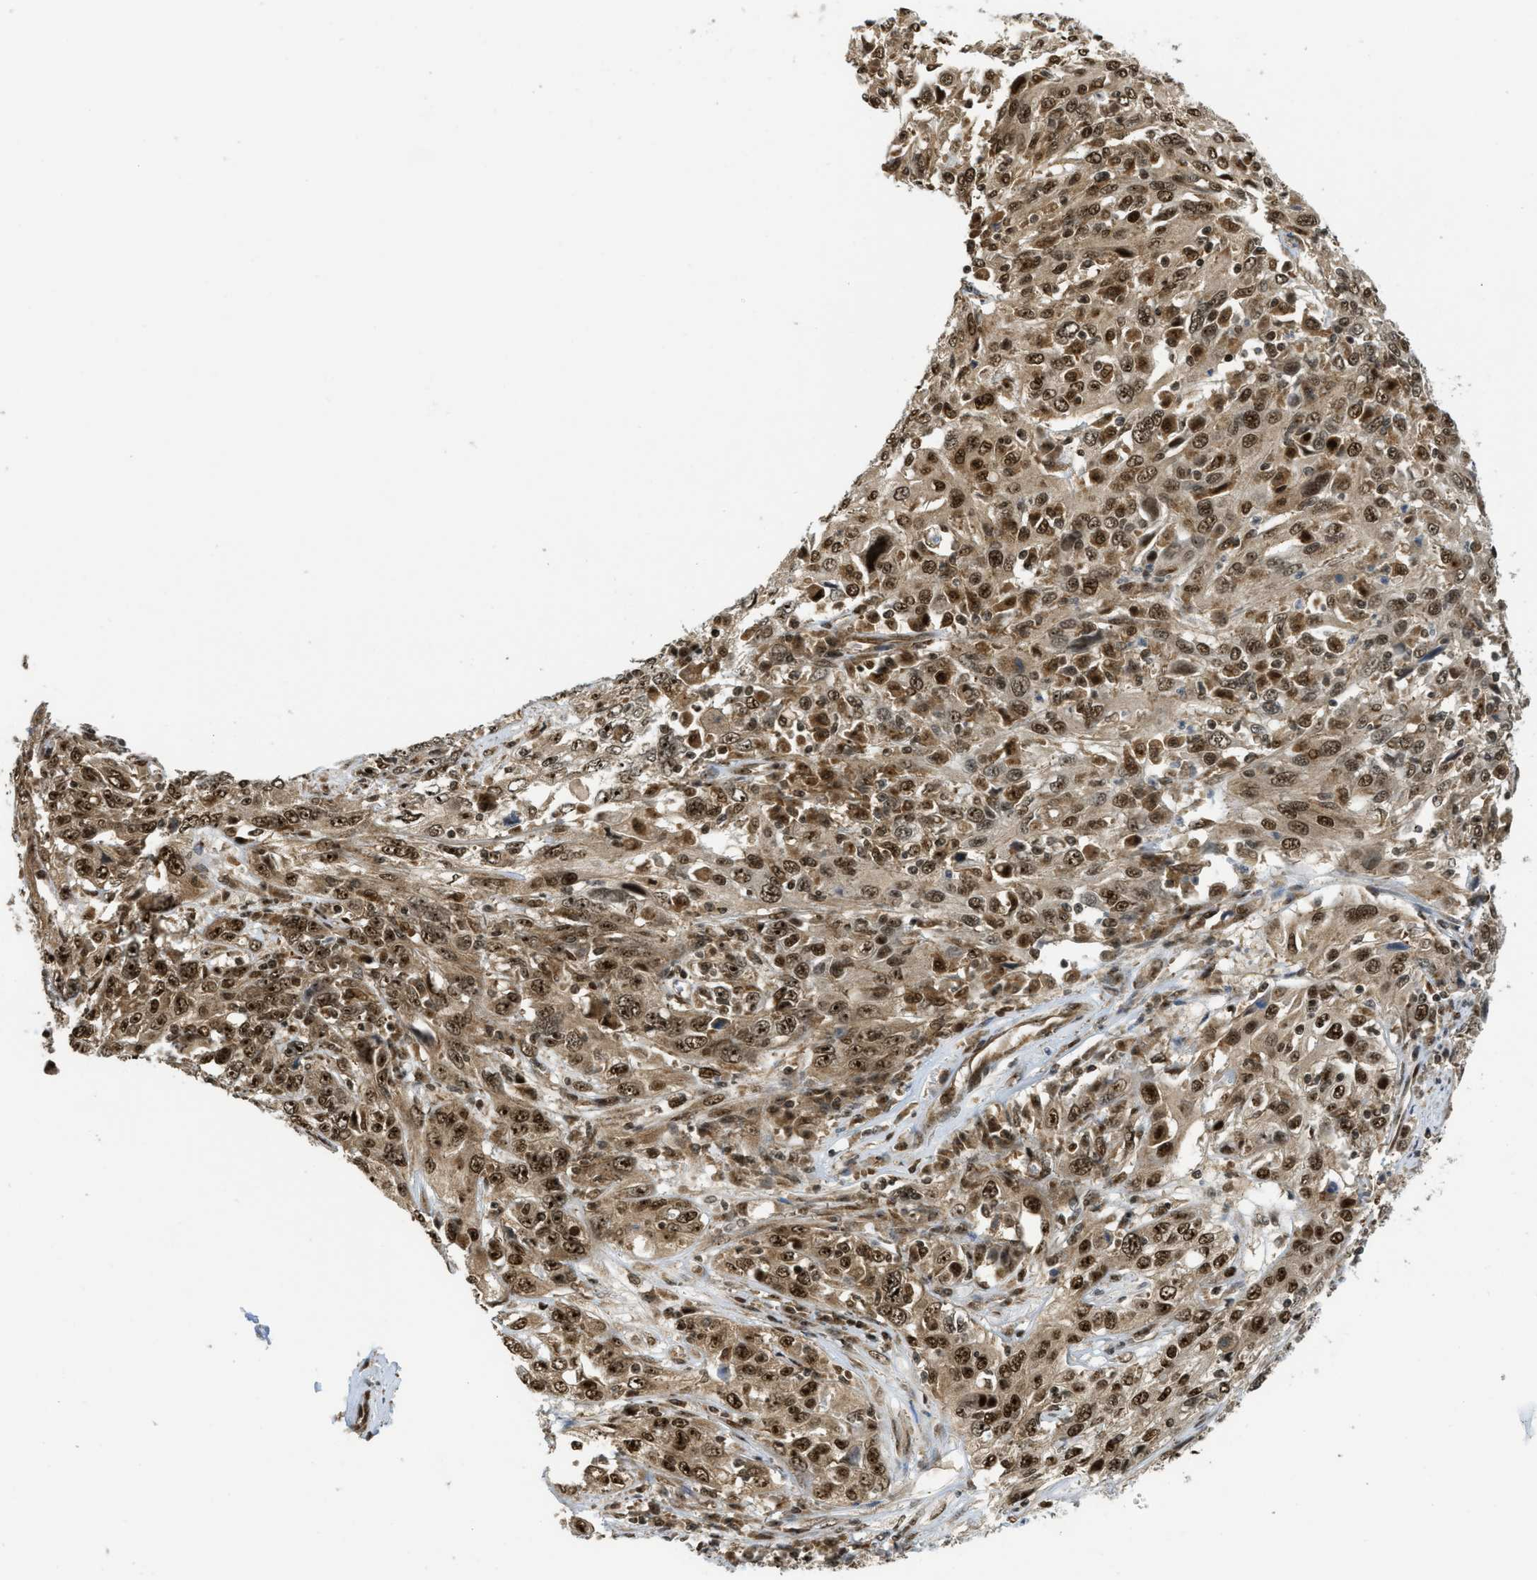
{"staining": {"intensity": "moderate", "quantity": ">75%", "location": "cytoplasmic/membranous,nuclear"}, "tissue": "cervical cancer", "cell_type": "Tumor cells", "image_type": "cancer", "snomed": [{"axis": "morphology", "description": "Squamous cell carcinoma, NOS"}, {"axis": "topography", "description": "Cervix"}], "caption": "Squamous cell carcinoma (cervical) stained with DAB (3,3'-diaminobenzidine) immunohistochemistry demonstrates medium levels of moderate cytoplasmic/membranous and nuclear expression in about >75% of tumor cells.", "gene": "TACC1", "patient": {"sex": "female", "age": 46}}